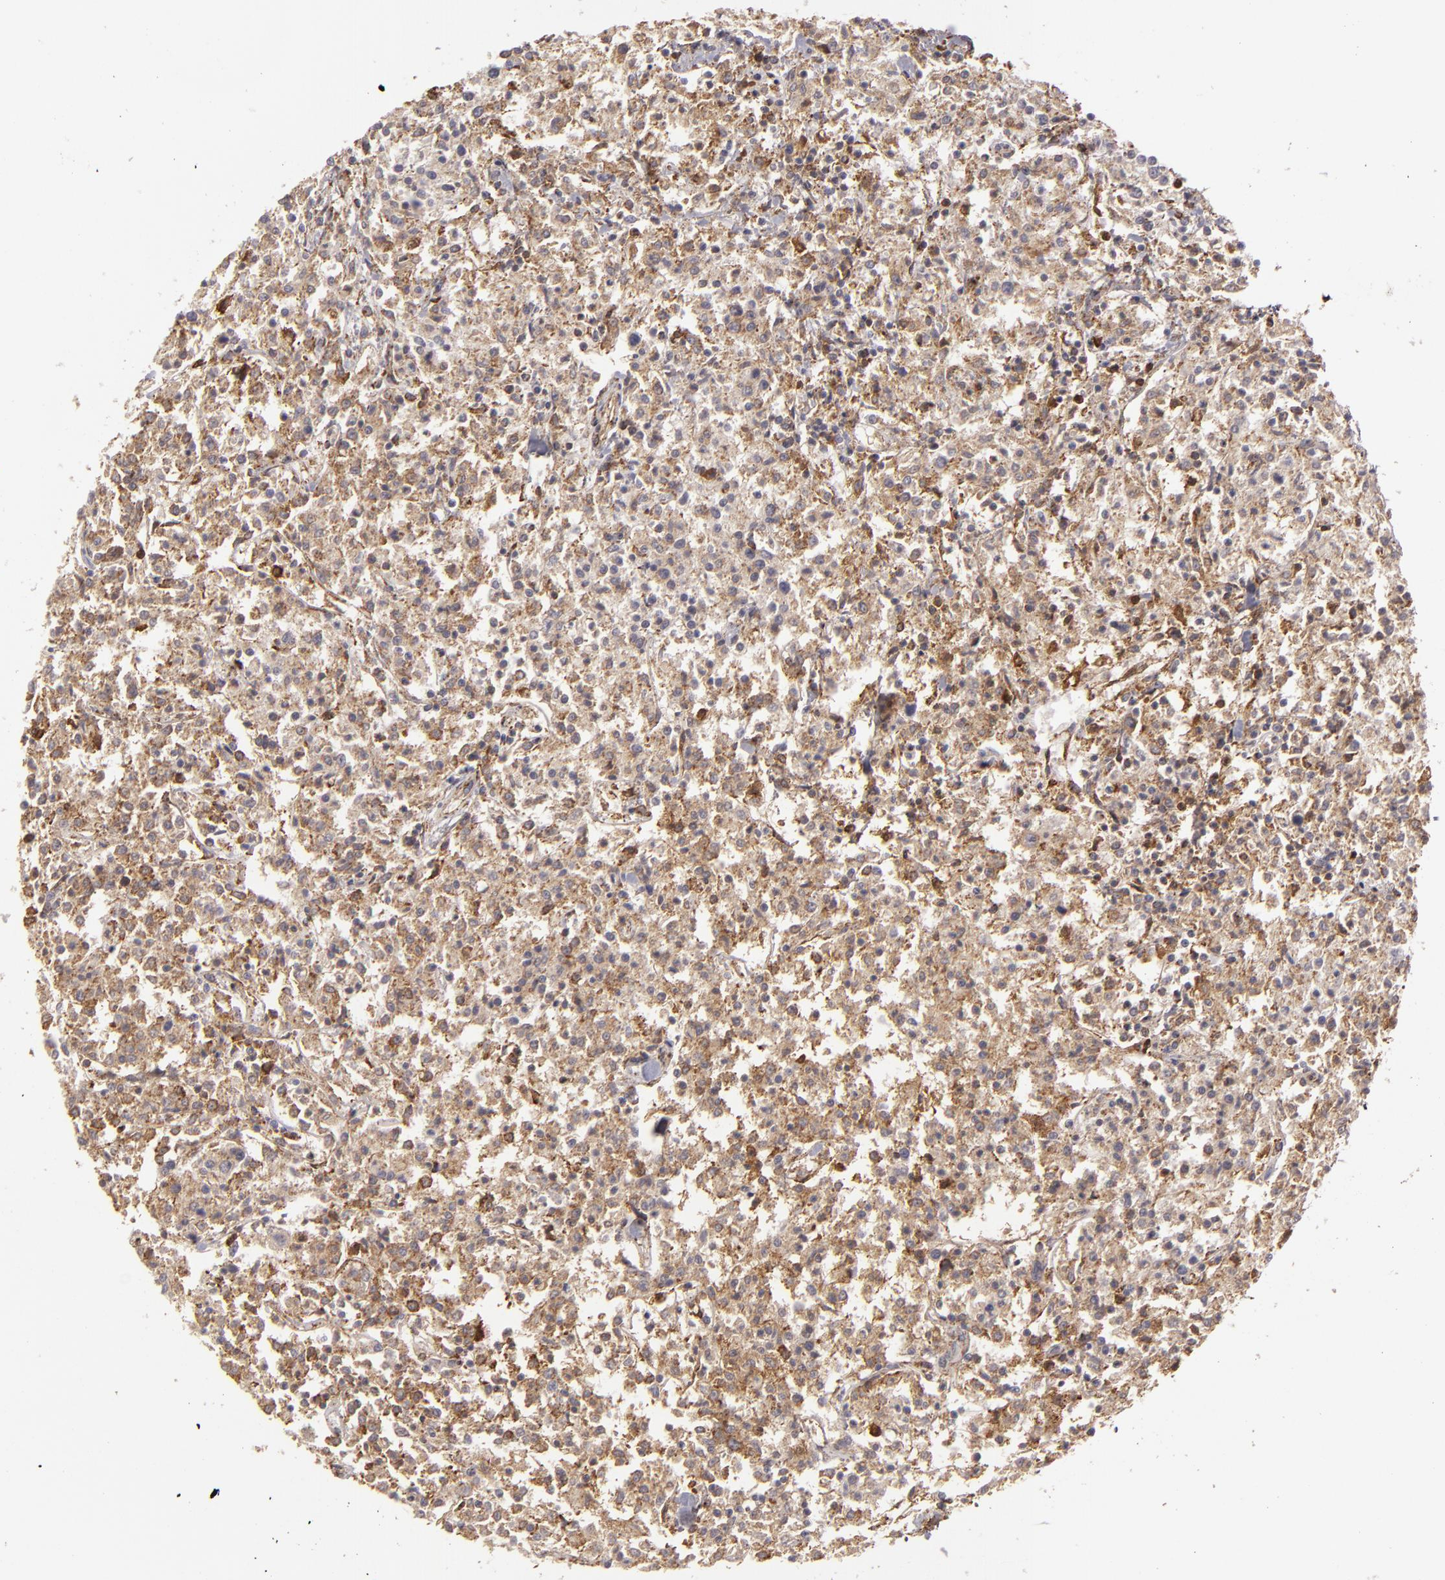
{"staining": {"intensity": "moderate", "quantity": ">75%", "location": "cytoplasmic/membranous"}, "tissue": "lymphoma", "cell_type": "Tumor cells", "image_type": "cancer", "snomed": [{"axis": "morphology", "description": "Malignant lymphoma, non-Hodgkin's type, Low grade"}, {"axis": "topography", "description": "Small intestine"}], "caption": "Tumor cells display medium levels of moderate cytoplasmic/membranous staining in approximately >75% of cells in lymphoma. (DAB IHC, brown staining for protein, blue staining for nuclei).", "gene": "CFB", "patient": {"sex": "female", "age": 59}}